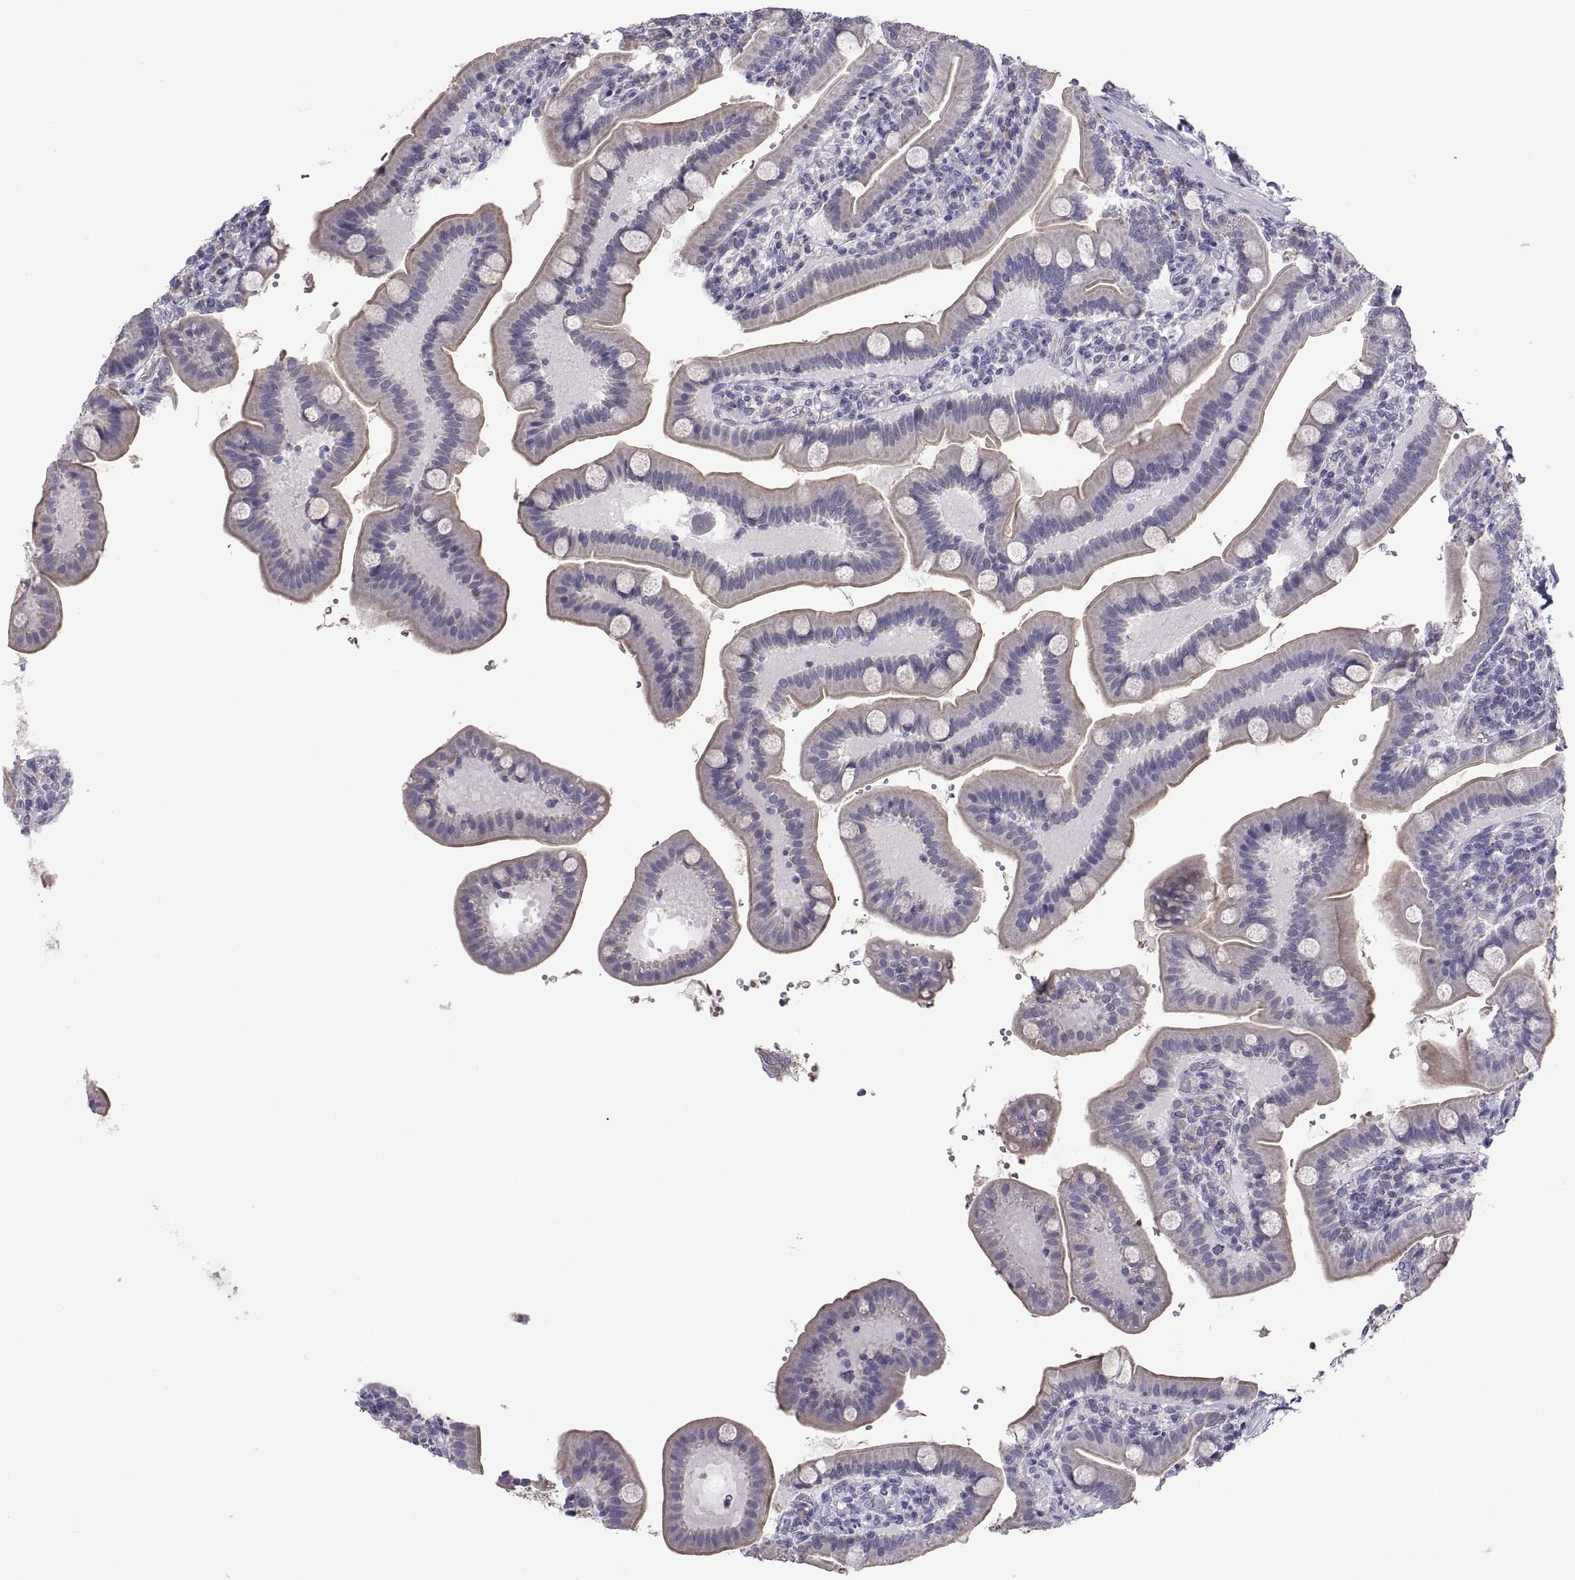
{"staining": {"intensity": "negative", "quantity": "none", "location": "none"}, "tissue": "small intestine", "cell_type": "Glandular cells", "image_type": "normal", "snomed": [{"axis": "morphology", "description": "Normal tissue, NOS"}, {"axis": "topography", "description": "Small intestine"}], "caption": "Immunohistochemistry (IHC) of unremarkable small intestine displays no staining in glandular cells.", "gene": "TNNC1", "patient": {"sex": "male", "age": 66}}